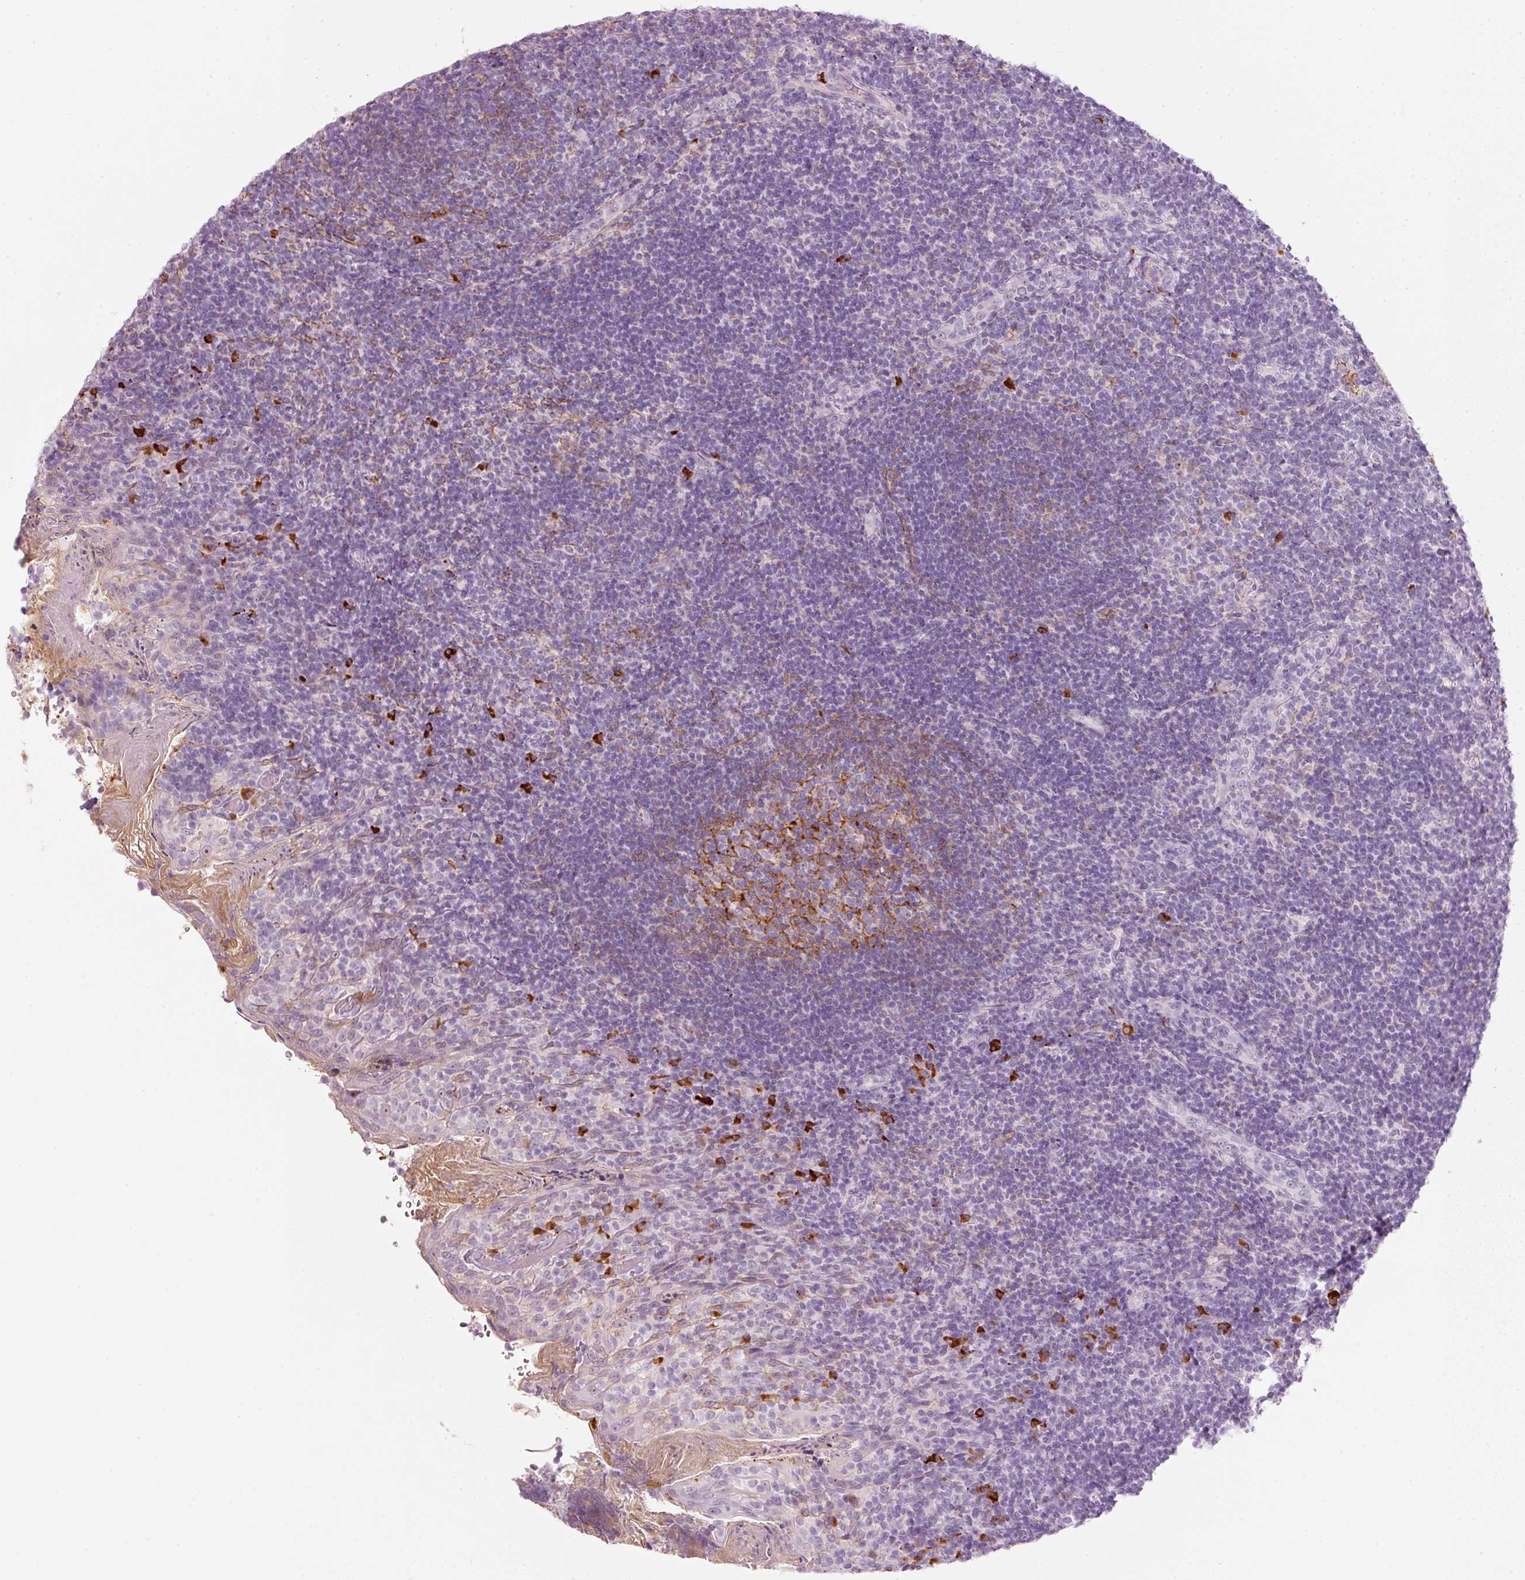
{"staining": {"intensity": "strong", "quantity": "<25%", "location": "cytoplasmic/membranous"}, "tissue": "tonsil", "cell_type": "Germinal center cells", "image_type": "normal", "snomed": [{"axis": "morphology", "description": "Normal tissue, NOS"}, {"axis": "topography", "description": "Tonsil"}], "caption": "A high-resolution micrograph shows IHC staining of unremarkable tonsil, which displays strong cytoplasmic/membranous staining in approximately <25% of germinal center cells. The staining was performed using DAB, with brown indicating positive protein expression. Nuclei are stained blue with hematoxylin.", "gene": "VCAM1", "patient": {"sex": "female", "age": 10}}